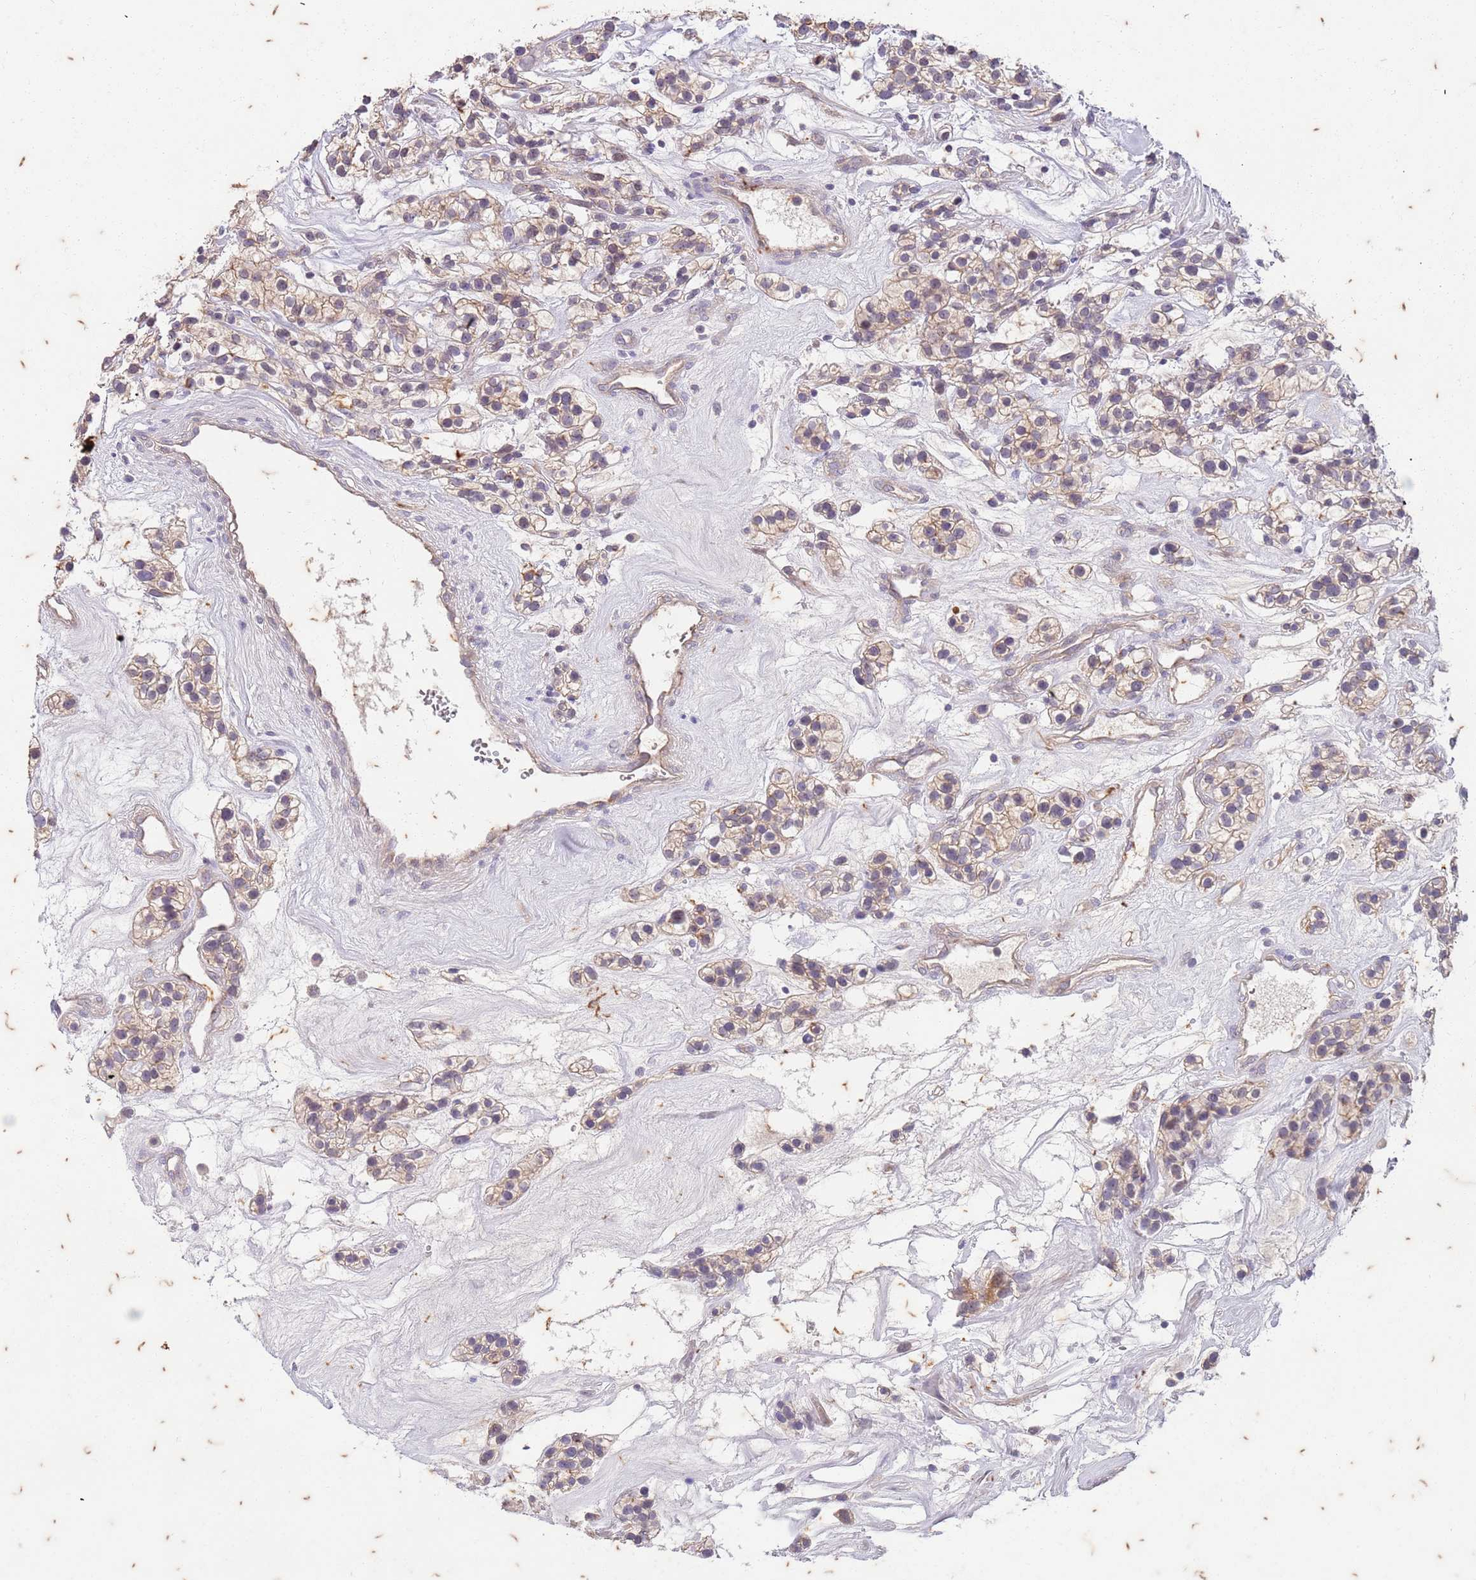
{"staining": {"intensity": "weak", "quantity": ">75%", "location": "cytoplasmic/membranous"}, "tissue": "renal cancer", "cell_type": "Tumor cells", "image_type": "cancer", "snomed": [{"axis": "morphology", "description": "Adenocarcinoma, NOS"}, {"axis": "topography", "description": "Kidney"}], "caption": "DAB immunohistochemical staining of adenocarcinoma (renal) shows weak cytoplasmic/membranous protein expression in approximately >75% of tumor cells. (Brightfield microscopy of DAB IHC at high magnification).", "gene": "RAPGEF3", "patient": {"sex": "female", "age": 57}}